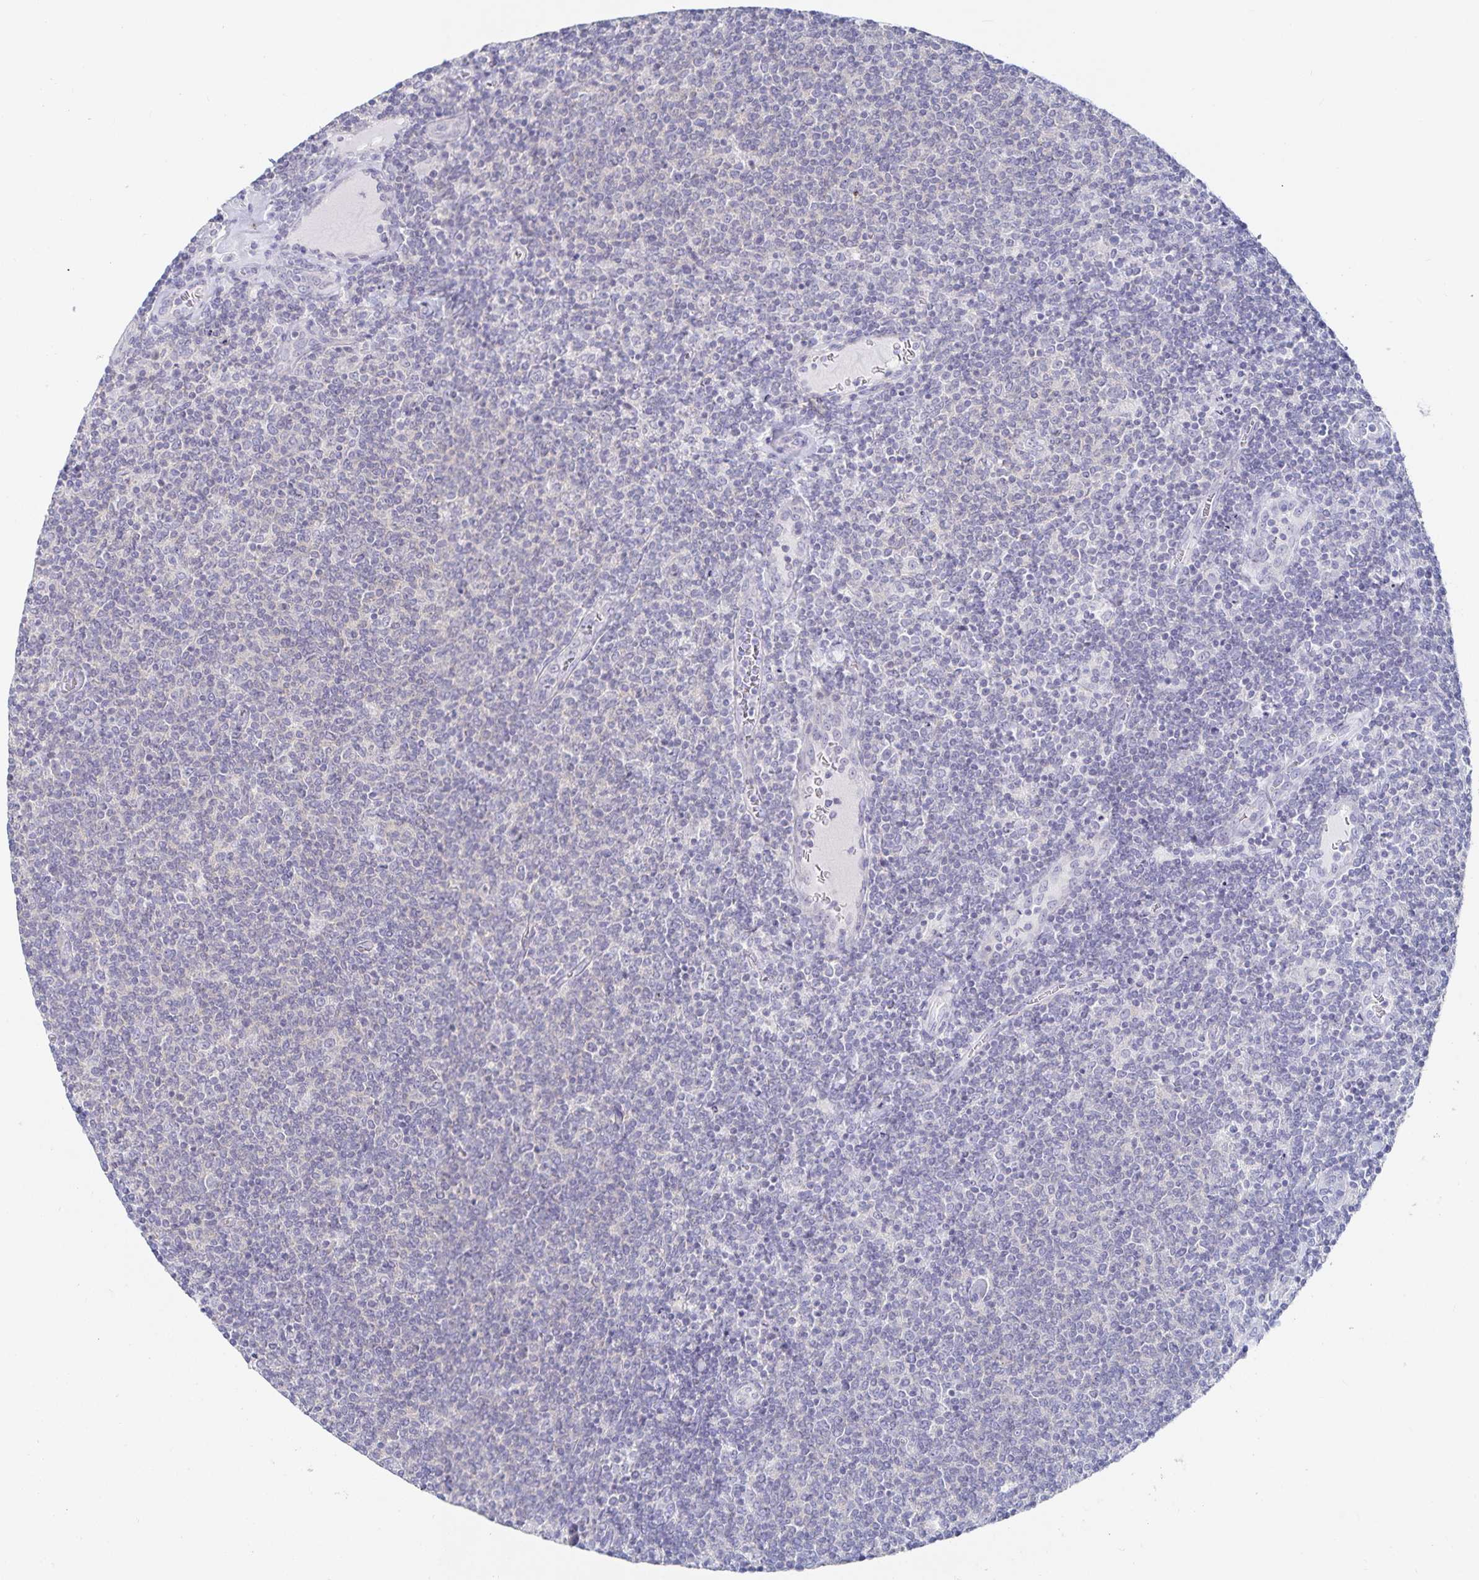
{"staining": {"intensity": "negative", "quantity": "none", "location": "none"}, "tissue": "lymphoma", "cell_type": "Tumor cells", "image_type": "cancer", "snomed": [{"axis": "morphology", "description": "Malignant lymphoma, non-Hodgkin's type, Low grade"}, {"axis": "topography", "description": "Lymph node"}], "caption": "Tumor cells show no significant protein positivity in malignant lymphoma, non-Hodgkin's type (low-grade). (DAB immunohistochemistry with hematoxylin counter stain).", "gene": "SFTPA1", "patient": {"sex": "male", "age": 52}}